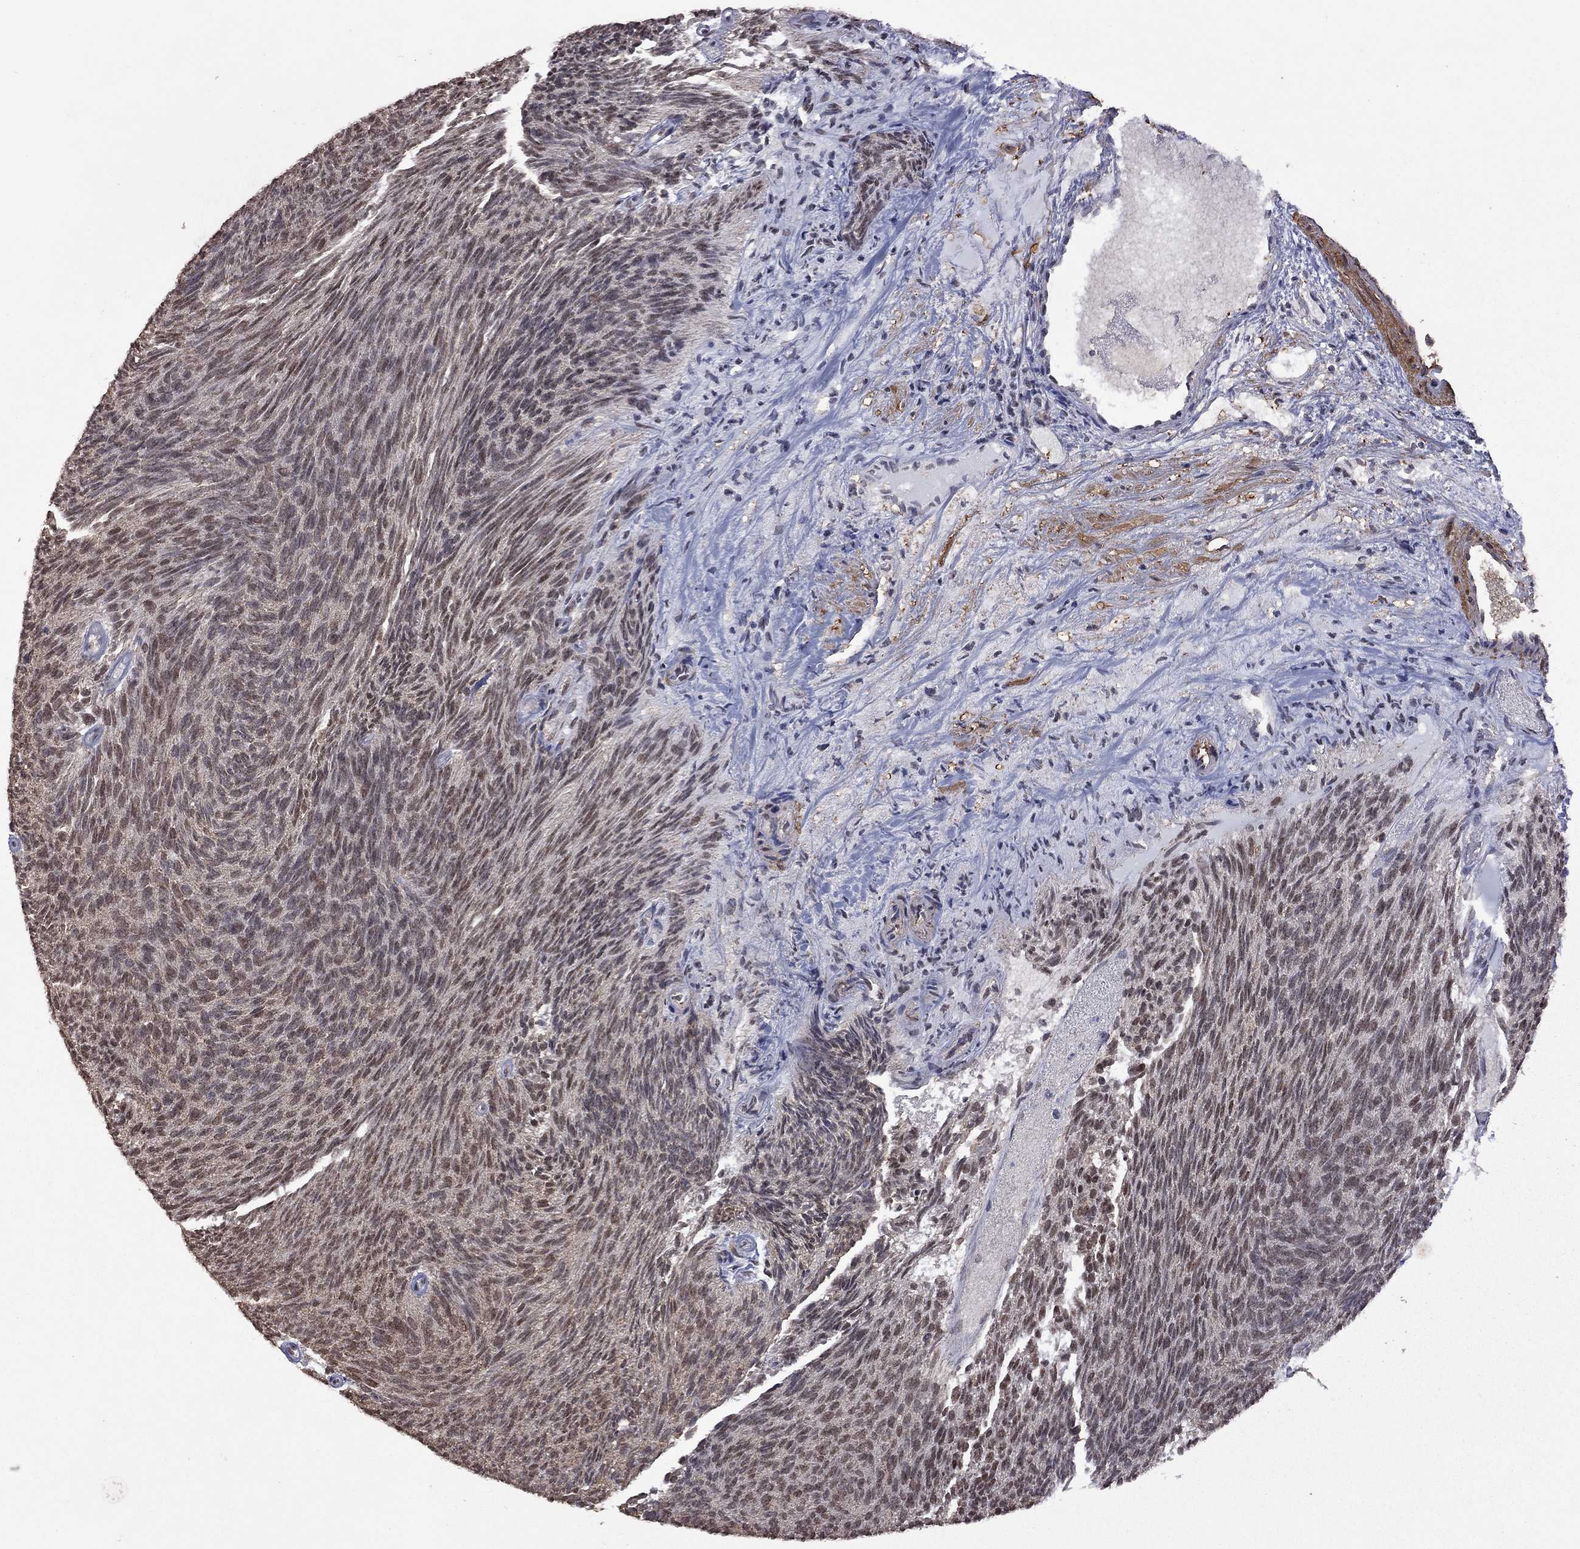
{"staining": {"intensity": "weak", "quantity": "<25%", "location": "nuclear"}, "tissue": "urothelial cancer", "cell_type": "Tumor cells", "image_type": "cancer", "snomed": [{"axis": "morphology", "description": "Urothelial carcinoma, Low grade"}, {"axis": "topography", "description": "Urinary bladder"}], "caption": "Low-grade urothelial carcinoma was stained to show a protein in brown. There is no significant staining in tumor cells. (DAB (3,3'-diaminobenzidine) immunohistochemistry with hematoxylin counter stain).", "gene": "SPOUT1", "patient": {"sex": "male", "age": 77}}